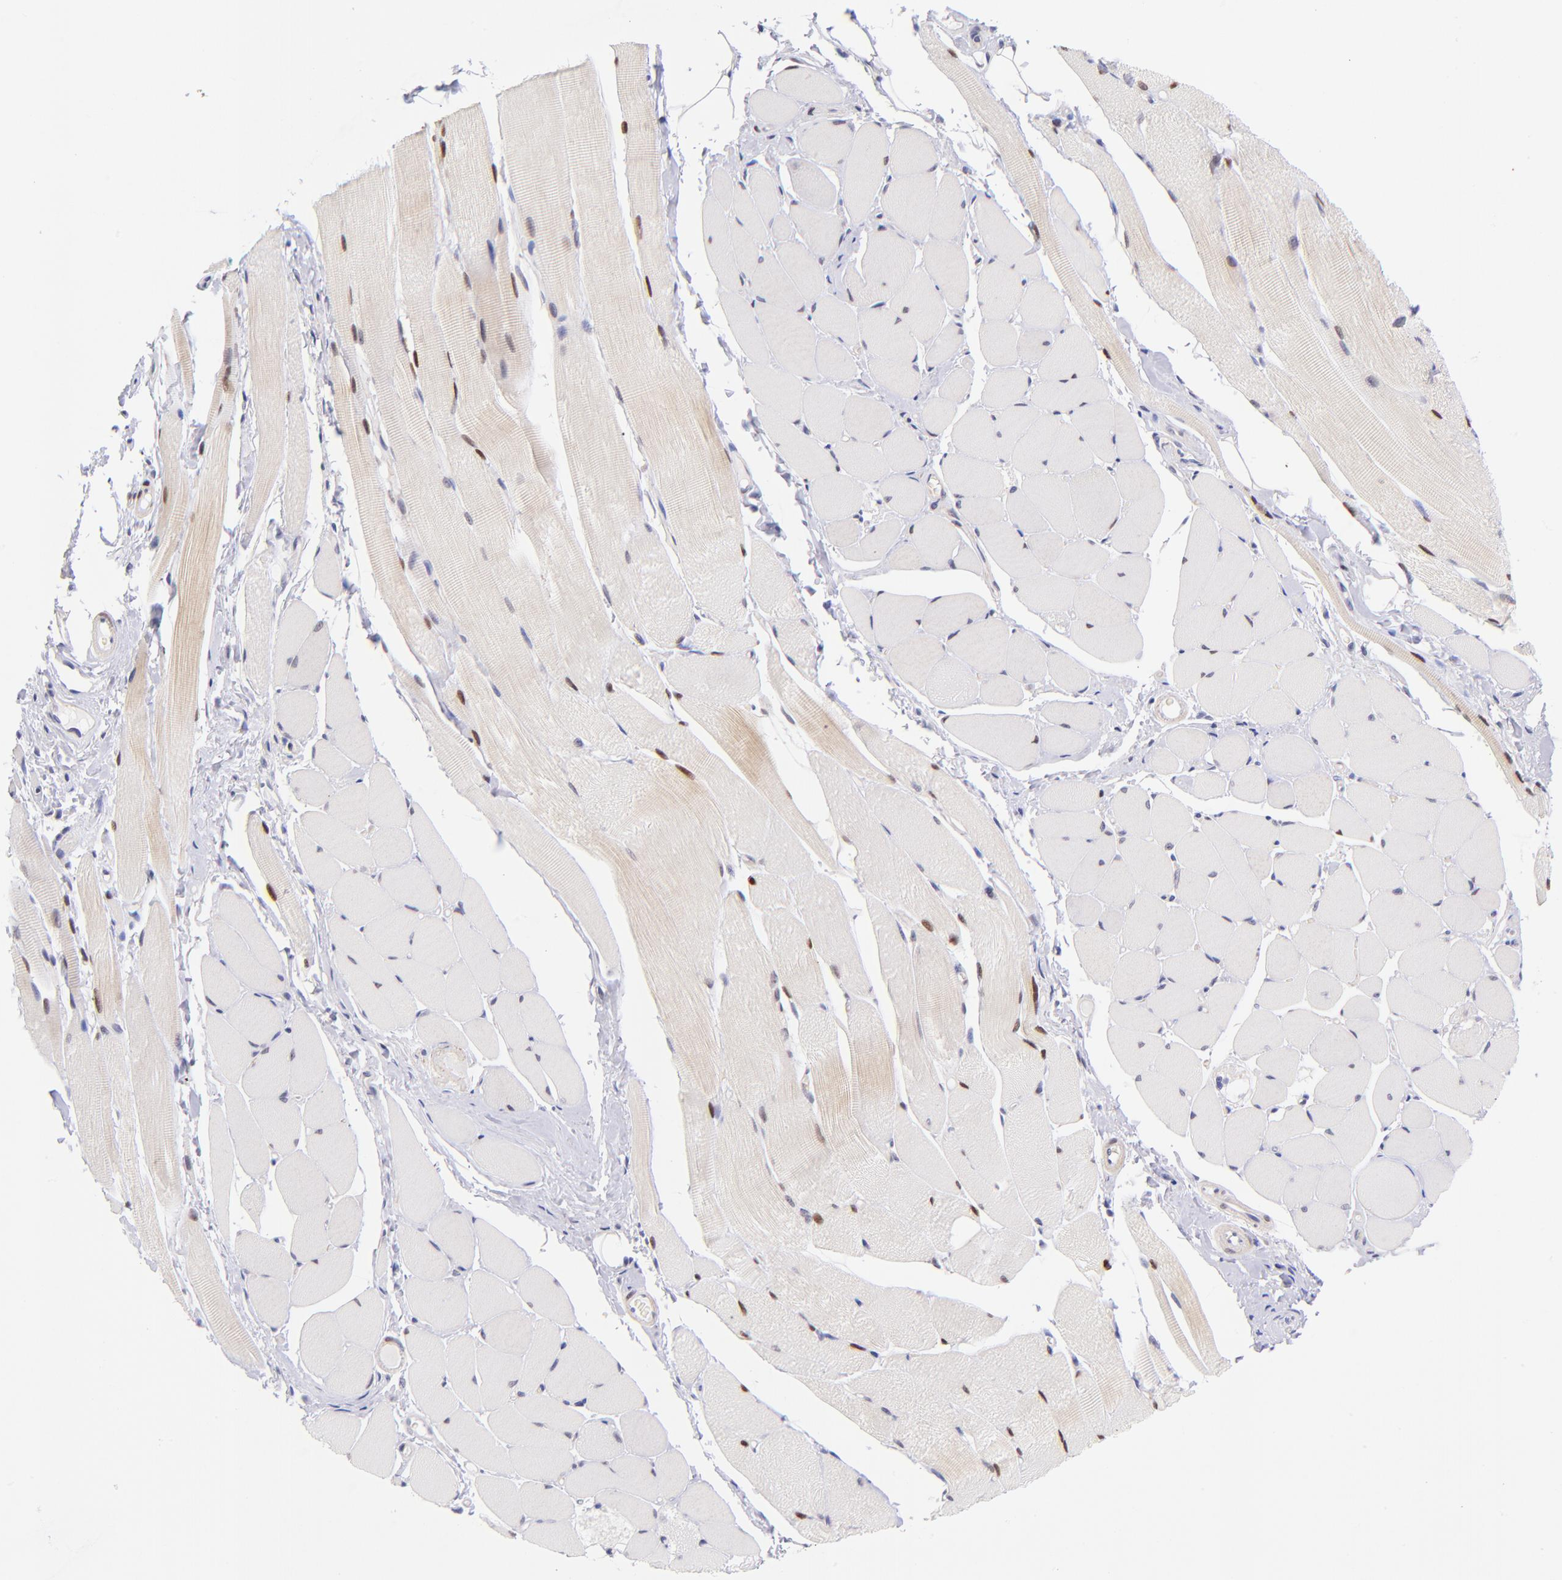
{"staining": {"intensity": "moderate", "quantity": "25%-75%", "location": "nuclear"}, "tissue": "skeletal muscle", "cell_type": "Myocytes", "image_type": "normal", "snomed": [{"axis": "morphology", "description": "Normal tissue, NOS"}, {"axis": "topography", "description": "Skeletal muscle"}, {"axis": "topography", "description": "Peripheral nerve tissue"}], "caption": "Unremarkable skeletal muscle demonstrates moderate nuclear positivity in about 25%-75% of myocytes, visualized by immunohistochemistry. The staining is performed using DAB brown chromogen to label protein expression. The nuclei are counter-stained blue using hematoxylin.", "gene": "SOX6", "patient": {"sex": "female", "age": 84}}